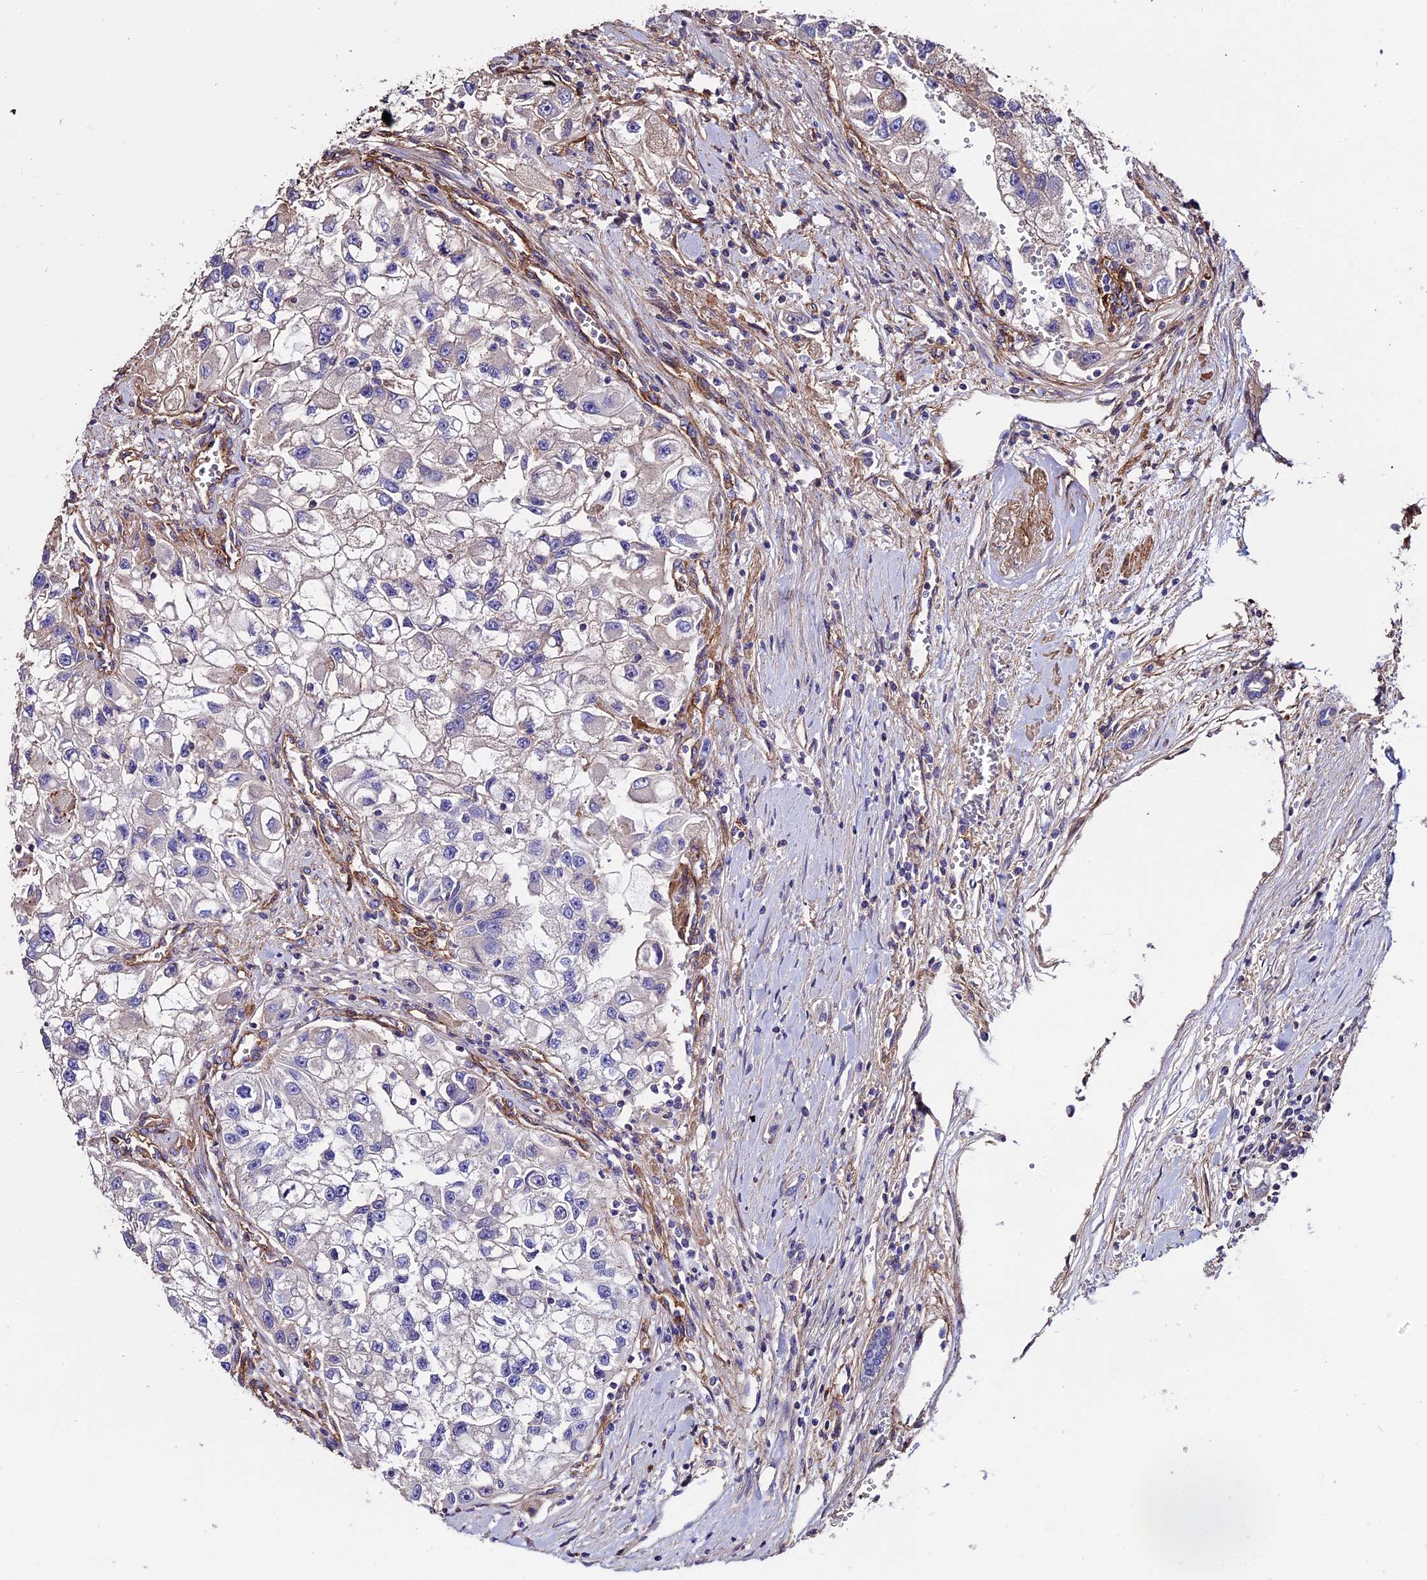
{"staining": {"intensity": "negative", "quantity": "none", "location": "none"}, "tissue": "renal cancer", "cell_type": "Tumor cells", "image_type": "cancer", "snomed": [{"axis": "morphology", "description": "Adenocarcinoma, NOS"}, {"axis": "topography", "description": "Kidney"}], "caption": "This micrograph is of renal cancer stained with immunohistochemistry (IHC) to label a protein in brown with the nuclei are counter-stained blue. There is no staining in tumor cells.", "gene": "EVA1B", "patient": {"sex": "male", "age": 63}}